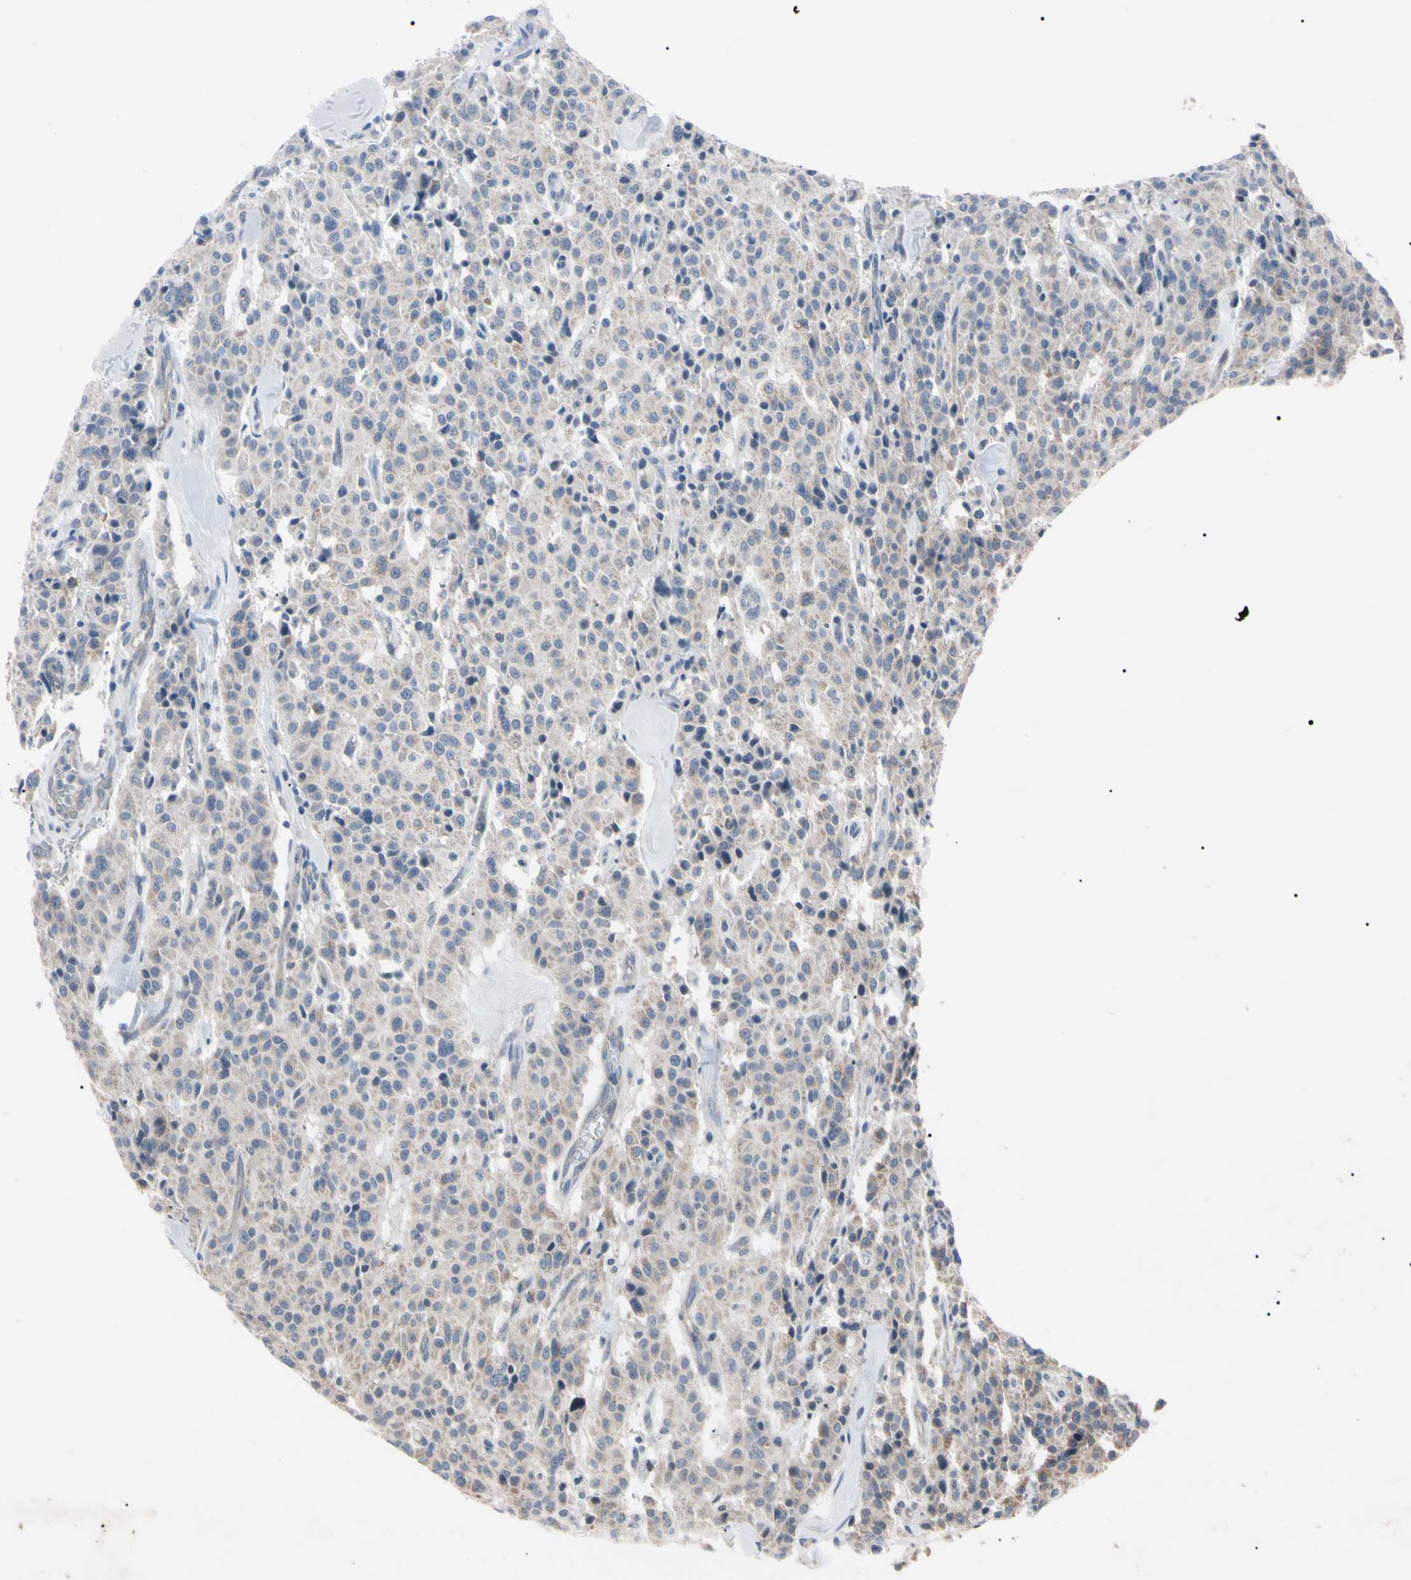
{"staining": {"intensity": "negative", "quantity": "none", "location": "none"}, "tissue": "carcinoid", "cell_type": "Tumor cells", "image_type": "cancer", "snomed": [{"axis": "morphology", "description": "Carcinoid, malignant, NOS"}, {"axis": "topography", "description": "Lung"}], "caption": "Immunohistochemistry photomicrograph of neoplastic tissue: carcinoid stained with DAB (3,3'-diaminobenzidine) demonstrates no significant protein positivity in tumor cells.", "gene": "TNFRSF1A", "patient": {"sex": "male", "age": 30}}